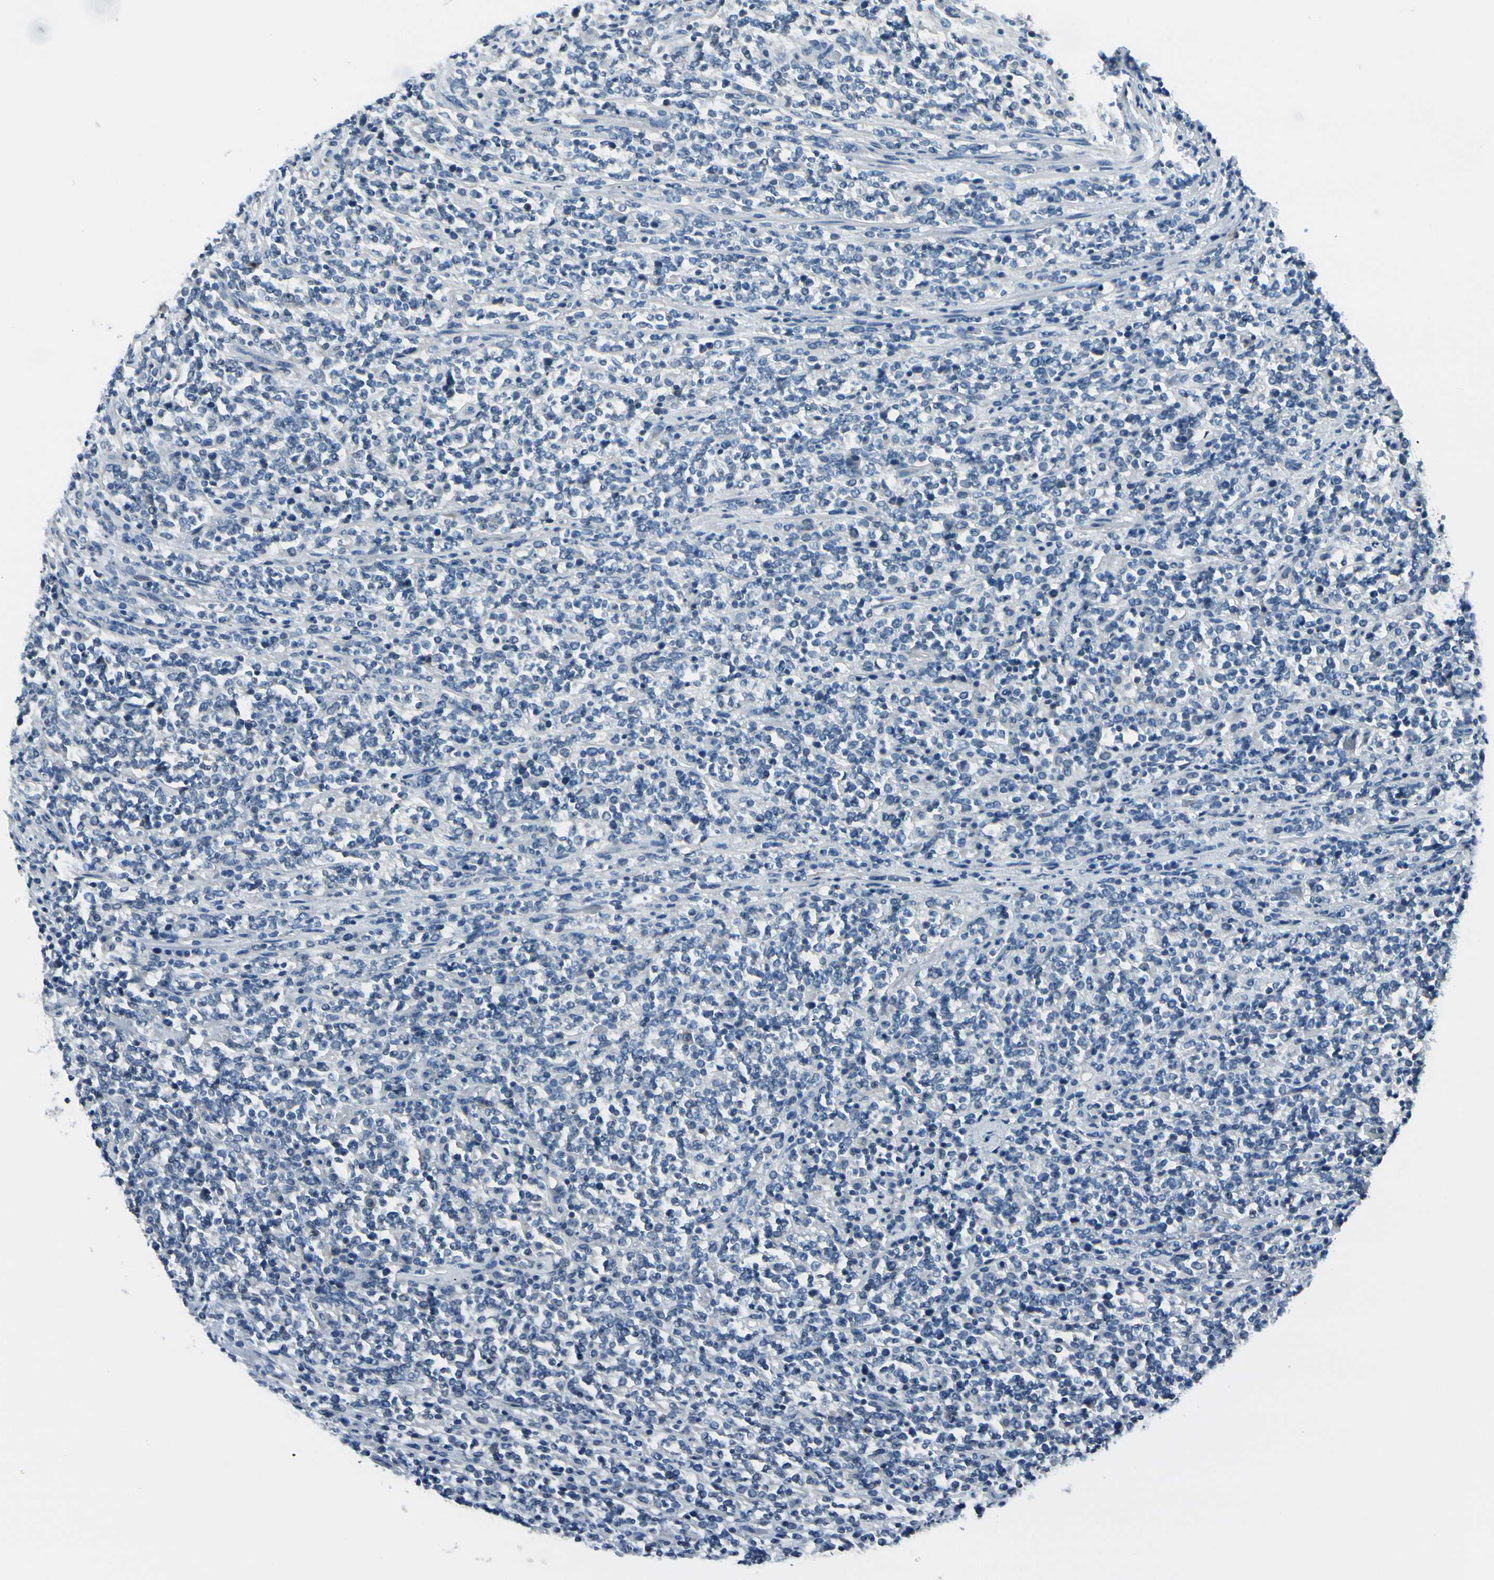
{"staining": {"intensity": "negative", "quantity": "none", "location": "none"}, "tissue": "lymphoma", "cell_type": "Tumor cells", "image_type": "cancer", "snomed": [{"axis": "morphology", "description": "Malignant lymphoma, non-Hodgkin's type, High grade"}, {"axis": "topography", "description": "Soft tissue"}], "caption": "DAB immunohistochemical staining of lymphoma demonstrates no significant expression in tumor cells.", "gene": "PEBP1", "patient": {"sex": "male", "age": 18}}